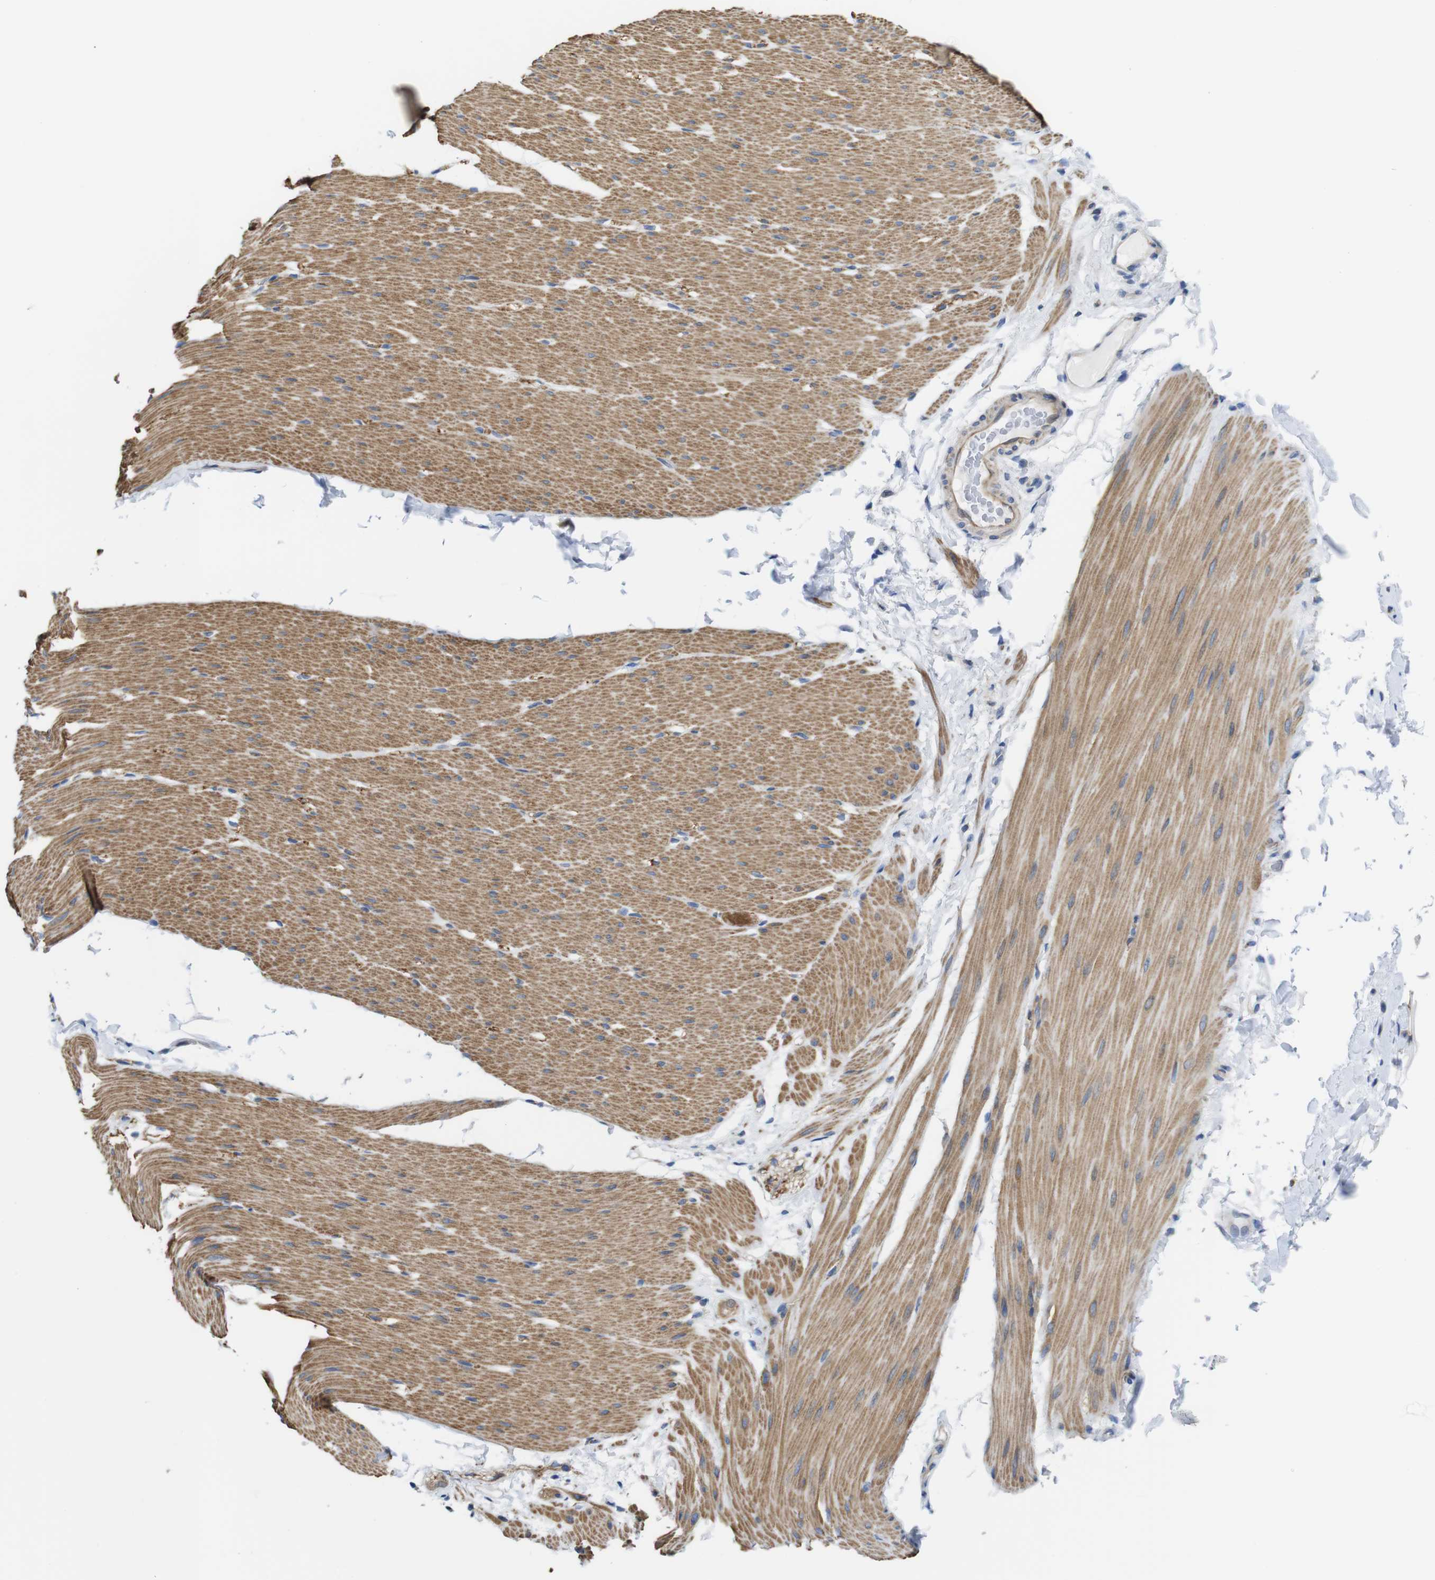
{"staining": {"intensity": "moderate", "quantity": ">75%", "location": "cytoplasmic/membranous"}, "tissue": "smooth muscle", "cell_type": "Smooth muscle cells", "image_type": "normal", "snomed": [{"axis": "morphology", "description": "Normal tissue, NOS"}, {"axis": "topography", "description": "Smooth muscle"}, {"axis": "topography", "description": "Colon"}], "caption": "High-power microscopy captured an IHC histopathology image of normal smooth muscle, revealing moderate cytoplasmic/membranous positivity in about >75% of smooth muscle cells. (IHC, brightfield microscopy, high magnification).", "gene": "DDRGK1", "patient": {"sex": "male", "age": 67}}